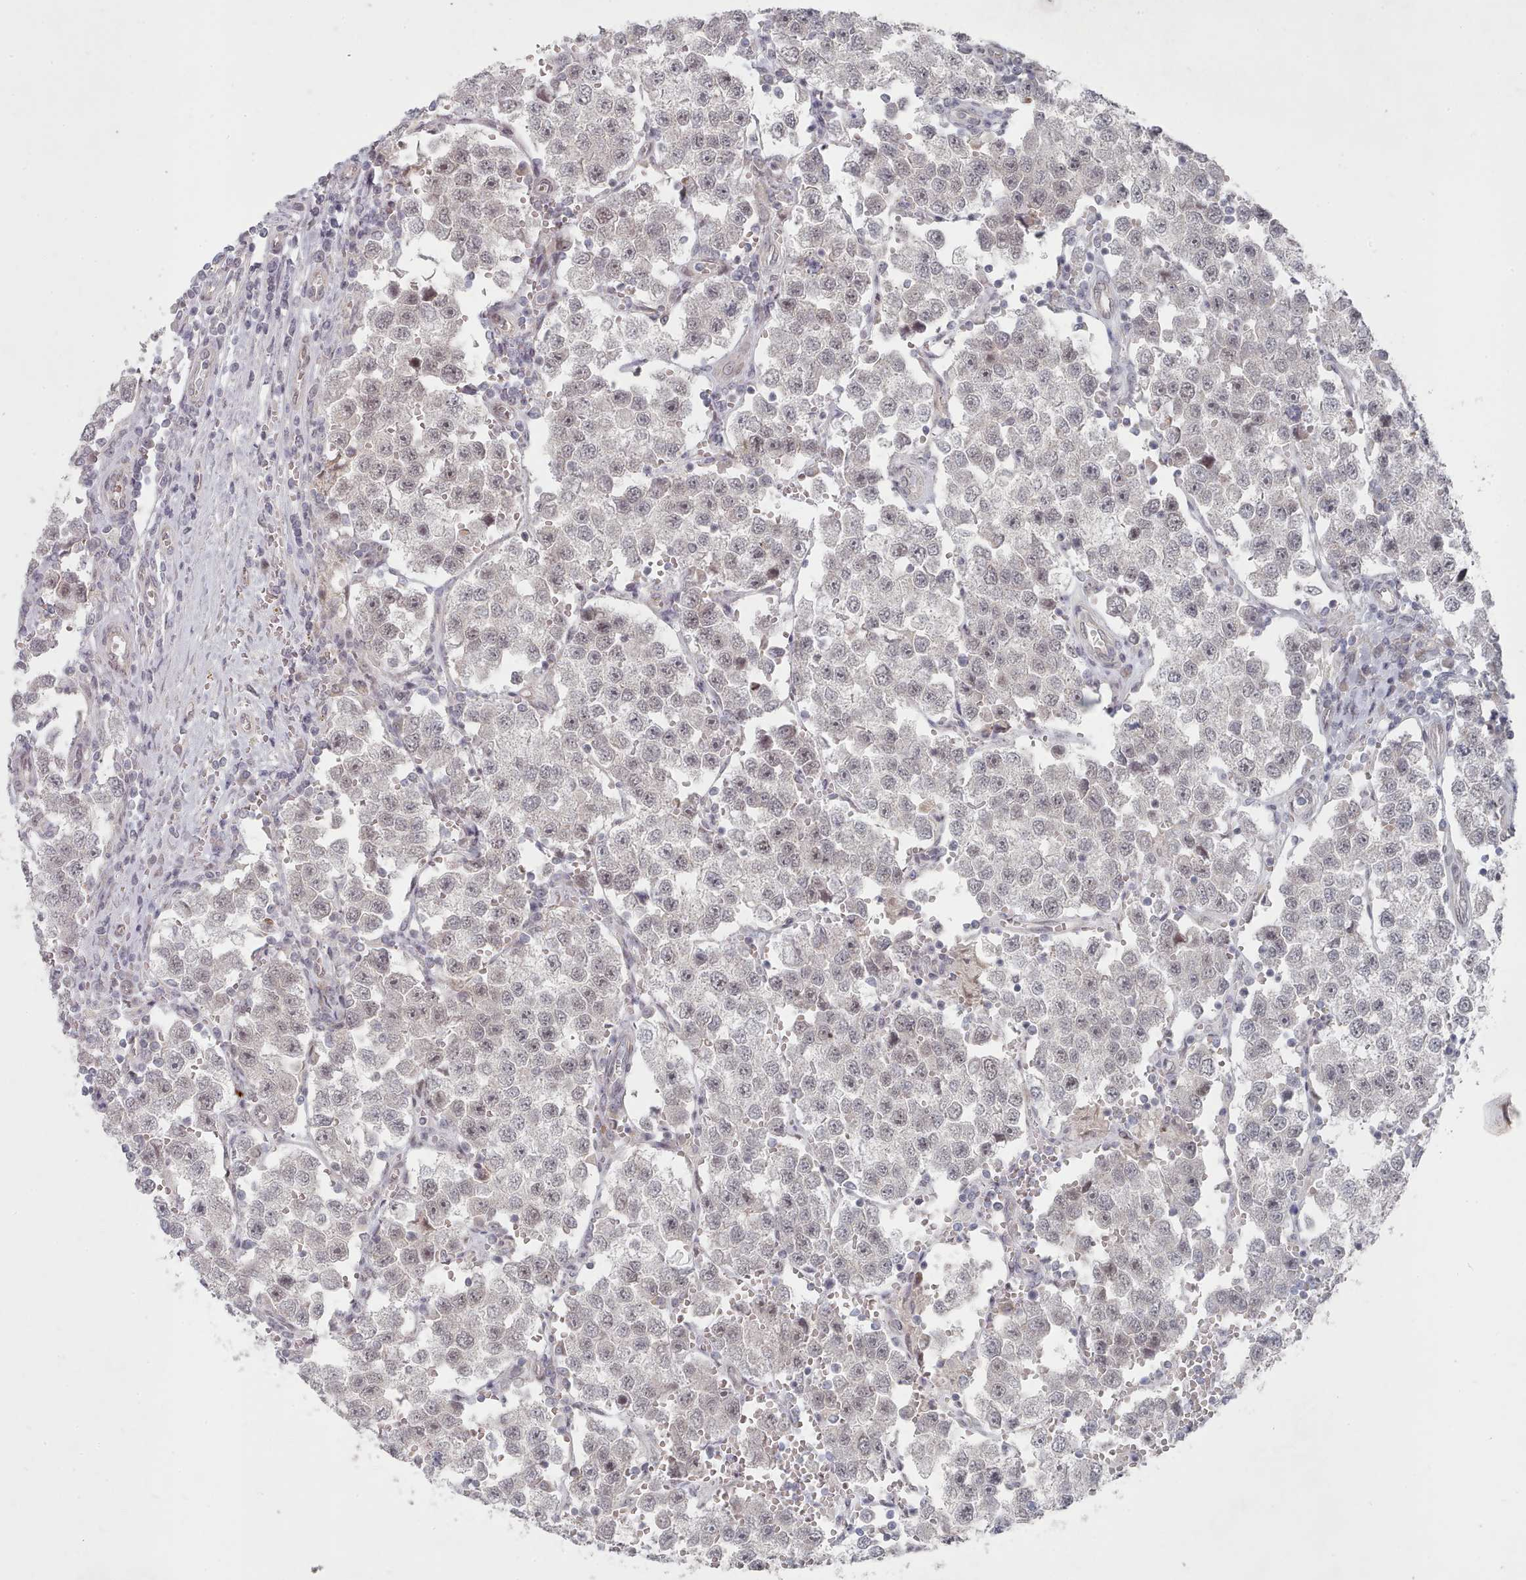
{"staining": {"intensity": "negative", "quantity": "none", "location": "none"}, "tissue": "testis cancer", "cell_type": "Tumor cells", "image_type": "cancer", "snomed": [{"axis": "morphology", "description": "Seminoma, NOS"}, {"axis": "topography", "description": "Testis"}], "caption": "Tumor cells are negative for protein expression in human testis cancer (seminoma).", "gene": "CPSF4", "patient": {"sex": "male", "age": 37}}